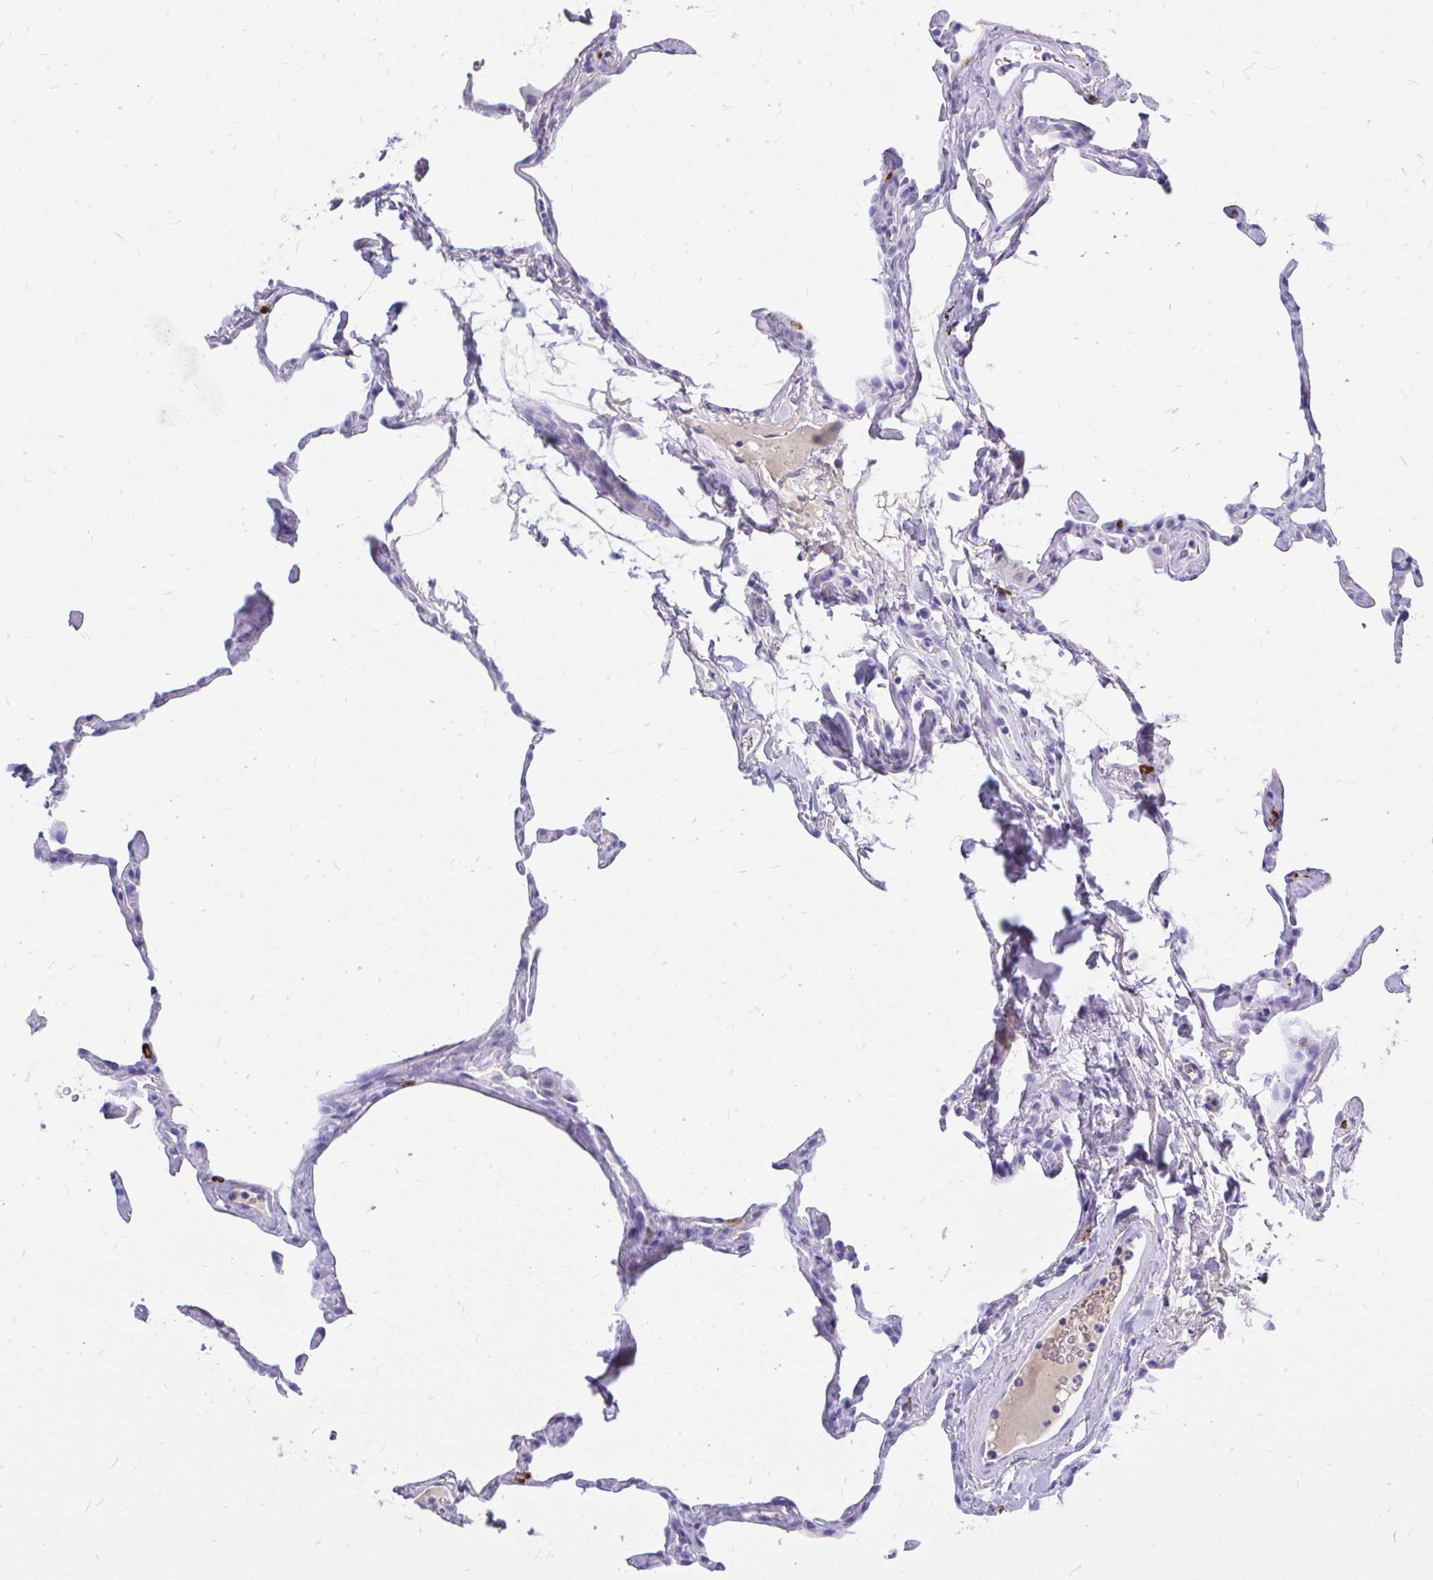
{"staining": {"intensity": "negative", "quantity": "none", "location": "none"}, "tissue": "lung", "cell_type": "Alveolar cells", "image_type": "normal", "snomed": [{"axis": "morphology", "description": "Normal tissue, NOS"}, {"axis": "topography", "description": "Lung"}], "caption": "Alveolar cells are negative for protein expression in unremarkable human lung.", "gene": "MAP1LC3A", "patient": {"sex": "male", "age": 65}}